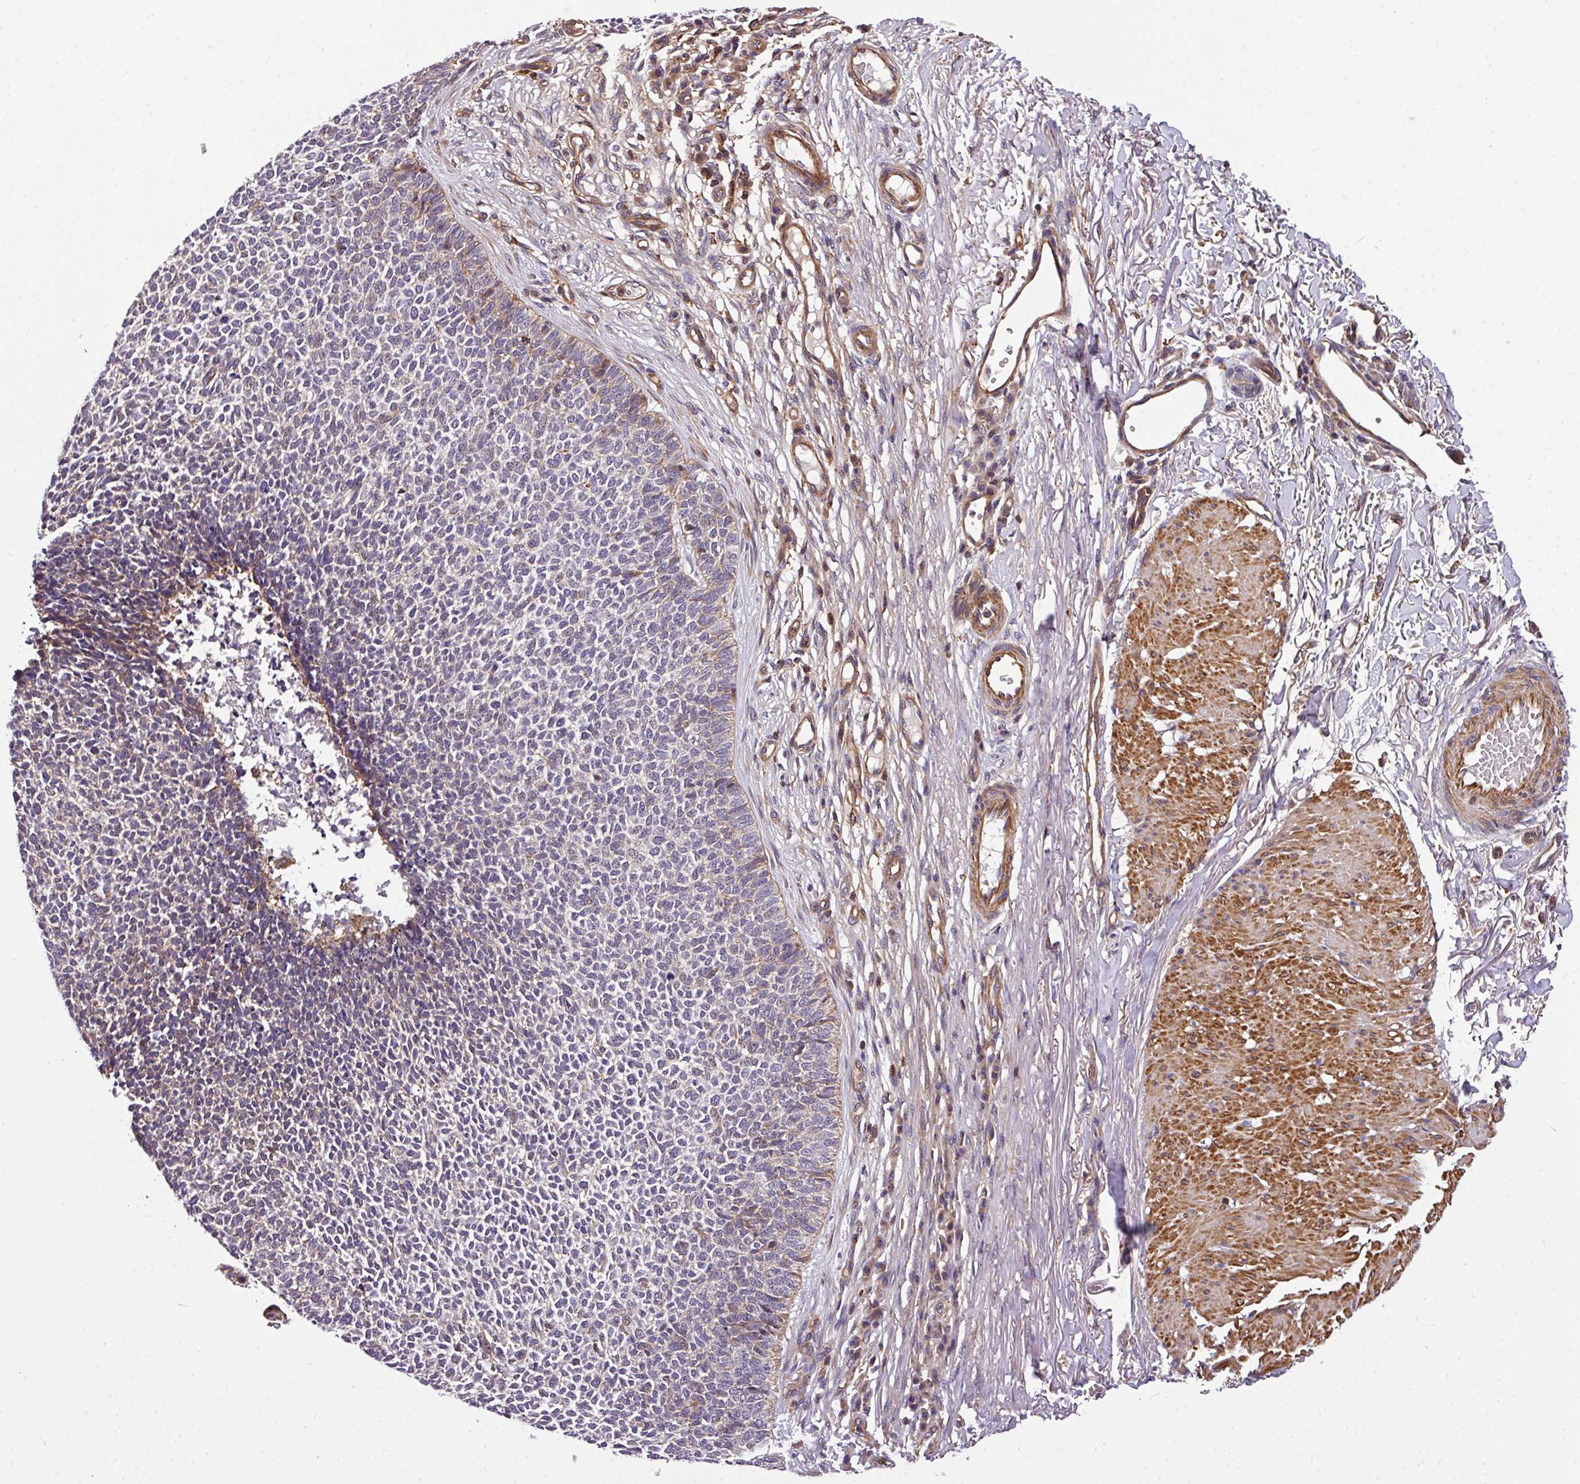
{"staining": {"intensity": "weak", "quantity": "<25%", "location": "cytoplasmic/membranous"}, "tissue": "skin cancer", "cell_type": "Tumor cells", "image_type": "cancer", "snomed": [{"axis": "morphology", "description": "Basal cell carcinoma"}, {"axis": "topography", "description": "Skin"}], "caption": "Skin cancer was stained to show a protein in brown. There is no significant staining in tumor cells.", "gene": "CASS4", "patient": {"sex": "female", "age": 84}}